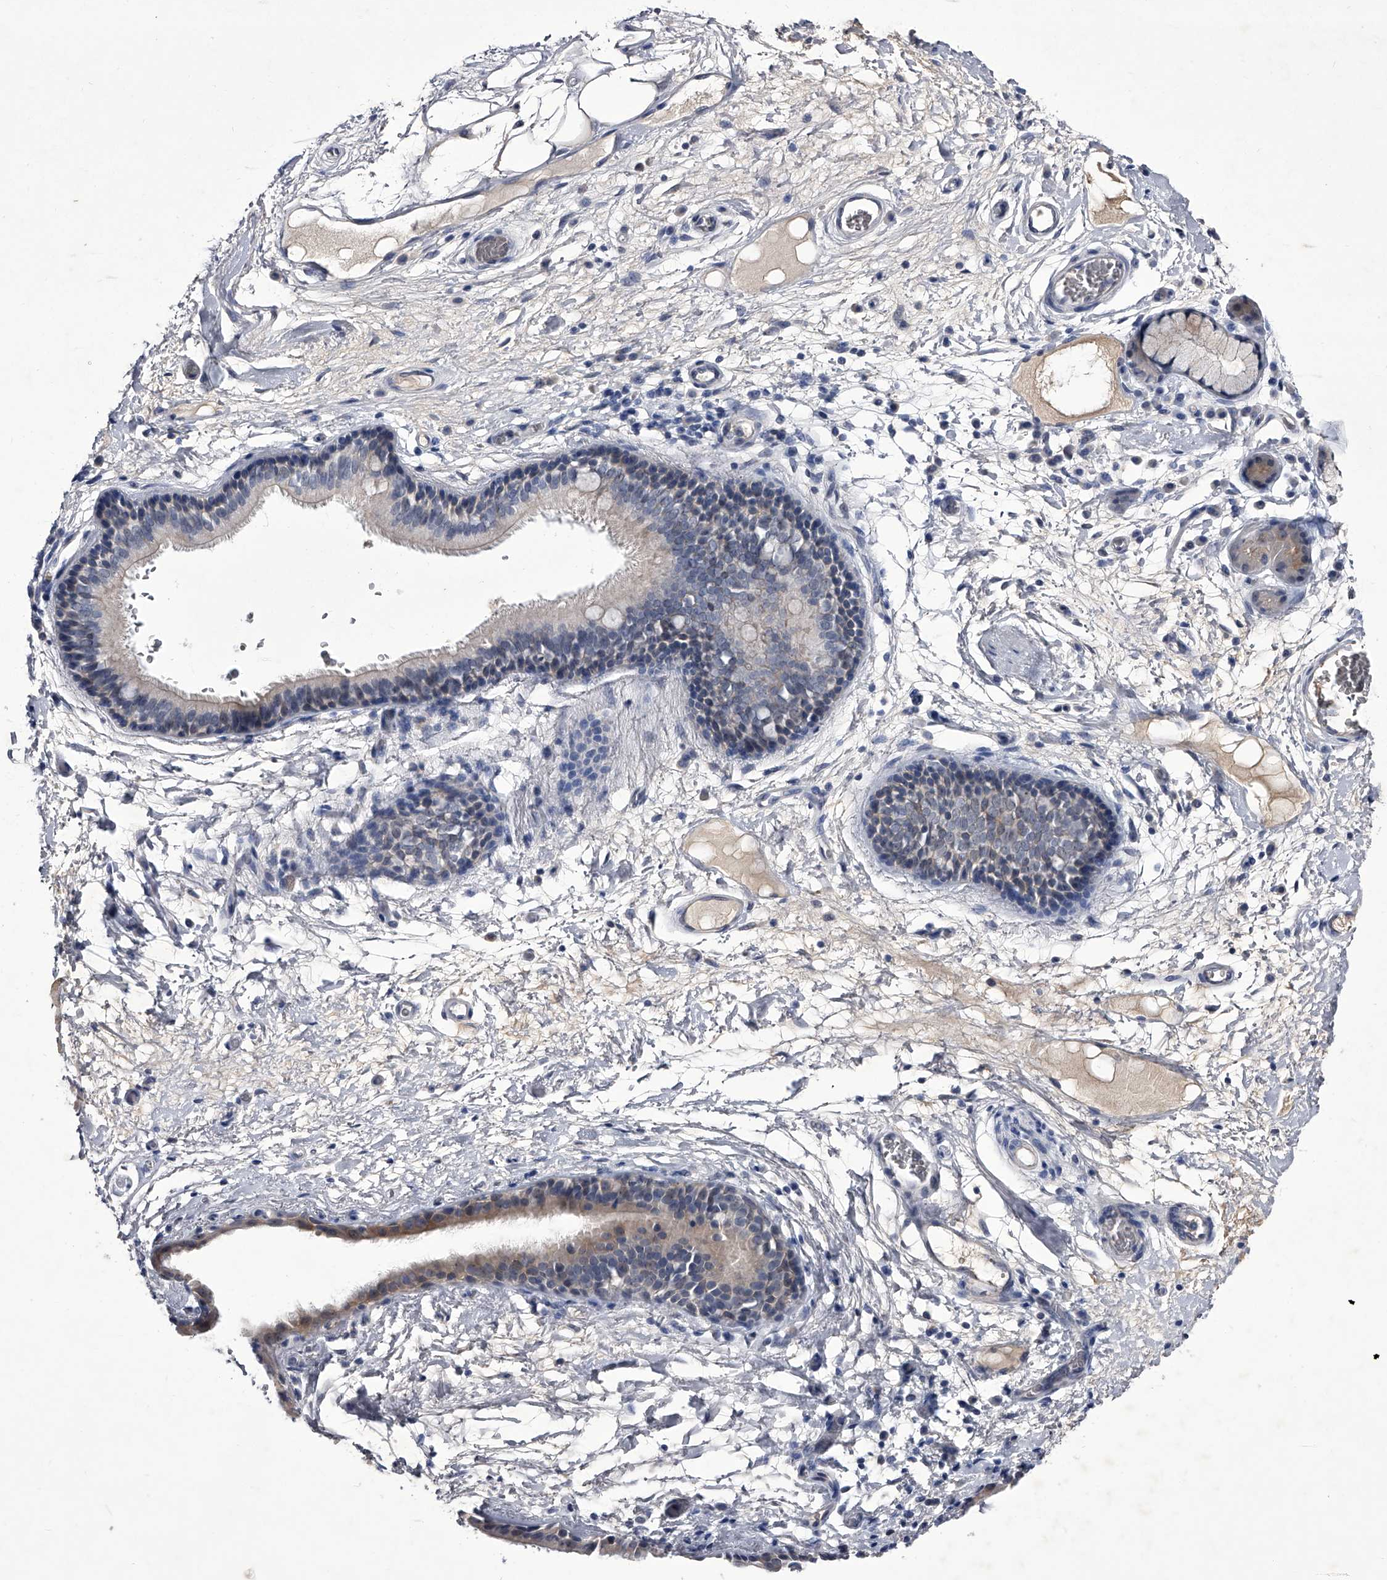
{"staining": {"intensity": "negative", "quantity": "none", "location": "none"}, "tissue": "adipose tissue", "cell_type": "Adipocytes", "image_type": "normal", "snomed": [{"axis": "morphology", "description": "Normal tissue, NOS"}, {"axis": "topography", "description": "Cartilage tissue"}], "caption": "Immunohistochemistry histopathology image of unremarkable adipose tissue: adipose tissue stained with DAB demonstrates no significant protein expression in adipocytes.", "gene": "CRISP2", "patient": {"sex": "female", "age": 63}}